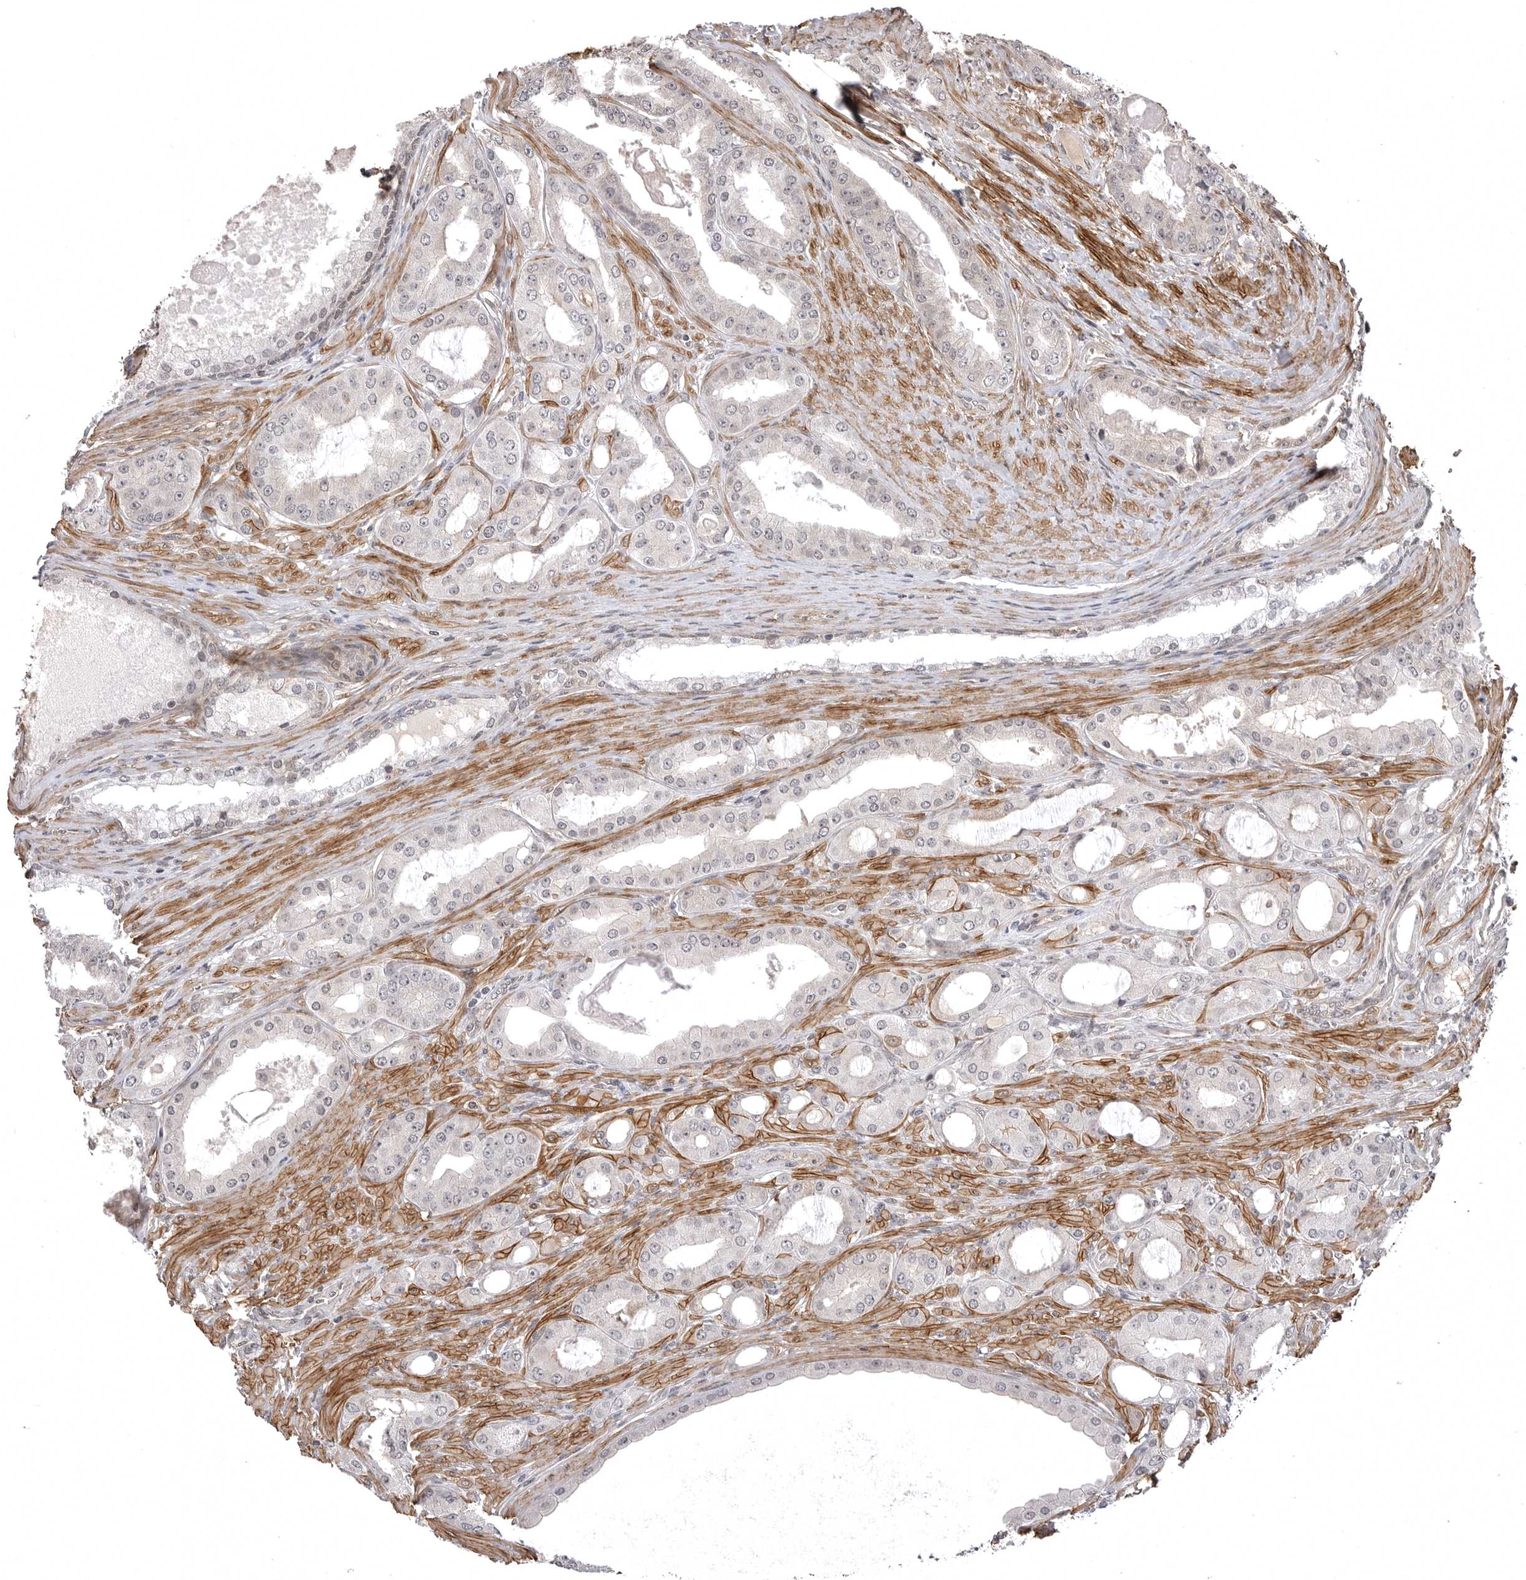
{"staining": {"intensity": "negative", "quantity": "none", "location": "none"}, "tissue": "prostate cancer", "cell_type": "Tumor cells", "image_type": "cancer", "snomed": [{"axis": "morphology", "description": "Adenocarcinoma, High grade"}, {"axis": "topography", "description": "Prostate"}], "caption": "The image demonstrates no significant expression in tumor cells of prostate cancer (high-grade adenocarcinoma).", "gene": "SORBS1", "patient": {"sex": "male", "age": 60}}